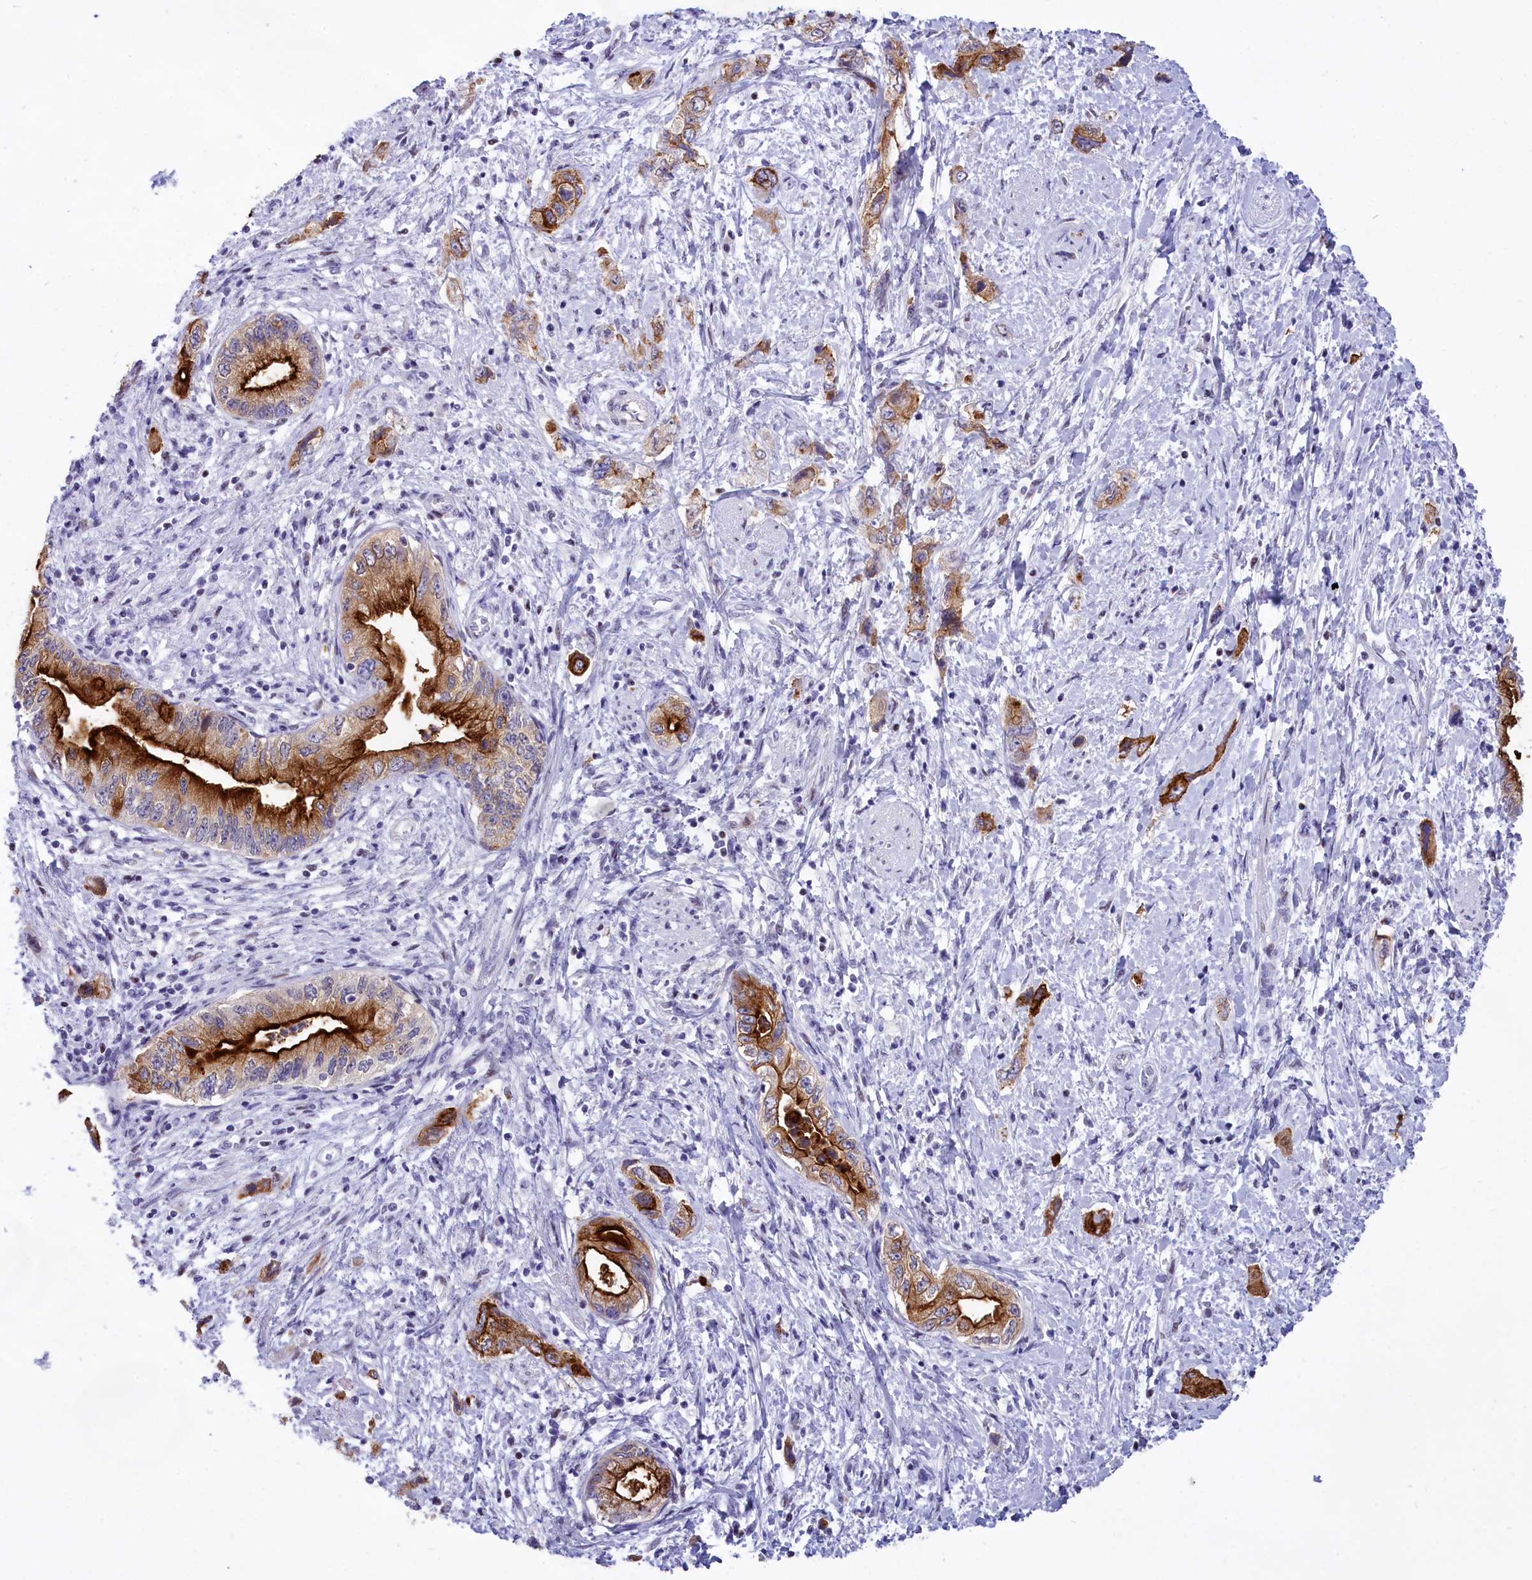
{"staining": {"intensity": "strong", "quantity": ">75%", "location": "cytoplasmic/membranous"}, "tissue": "pancreatic cancer", "cell_type": "Tumor cells", "image_type": "cancer", "snomed": [{"axis": "morphology", "description": "Adenocarcinoma, NOS"}, {"axis": "topography", "description": "Pancreas"}], "caption": "There is high levels of strong cytoplasmic/membranous staining in tumor cells of pancreatic adenocarcinoma, as demonstrated by immunohistochemical staining (brown color).", "gene": "SPIRE2", "patient": {"sex": "female", "age": 73}}